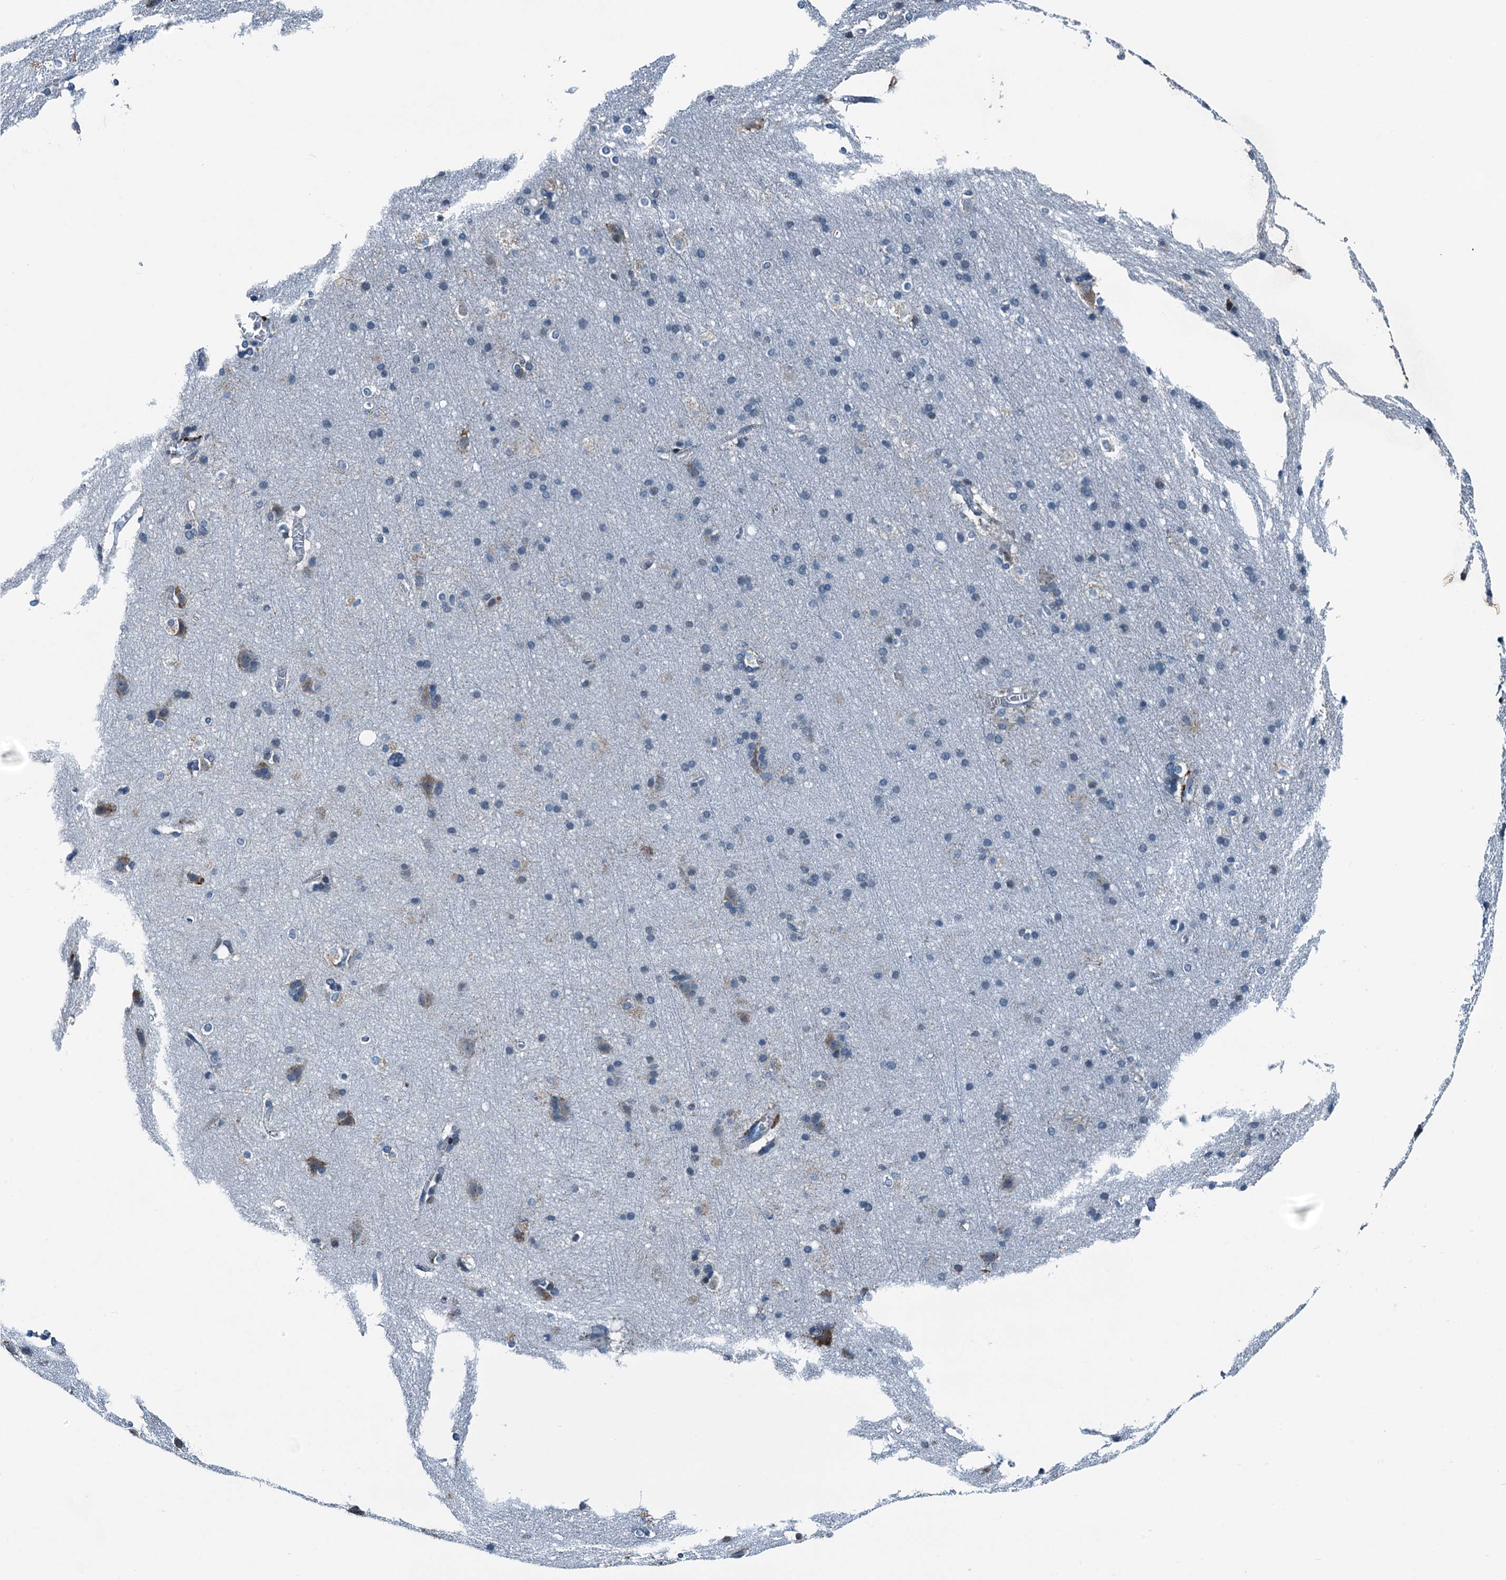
{"staining": {"intensity": "negative", "quantity": "none", "location": "none"}, "tissue": "cerebral cortex", "cell_type": "Endothelial cells", "image_type": "normal", "snomed": [{"axis": "morphology", "description": "Normal tissue, NOS"}, {"axis": "topography", "description": "Cerebral cortex"}], "caption": "Immunohistochemical staining of benign cerebral cortex exhibits no significant expression in endothelial cells. (IHC, brightfield microscopy, high magnification).", "gene": "TAMALIN", "patient": {"sex": "male", "age": 54}}